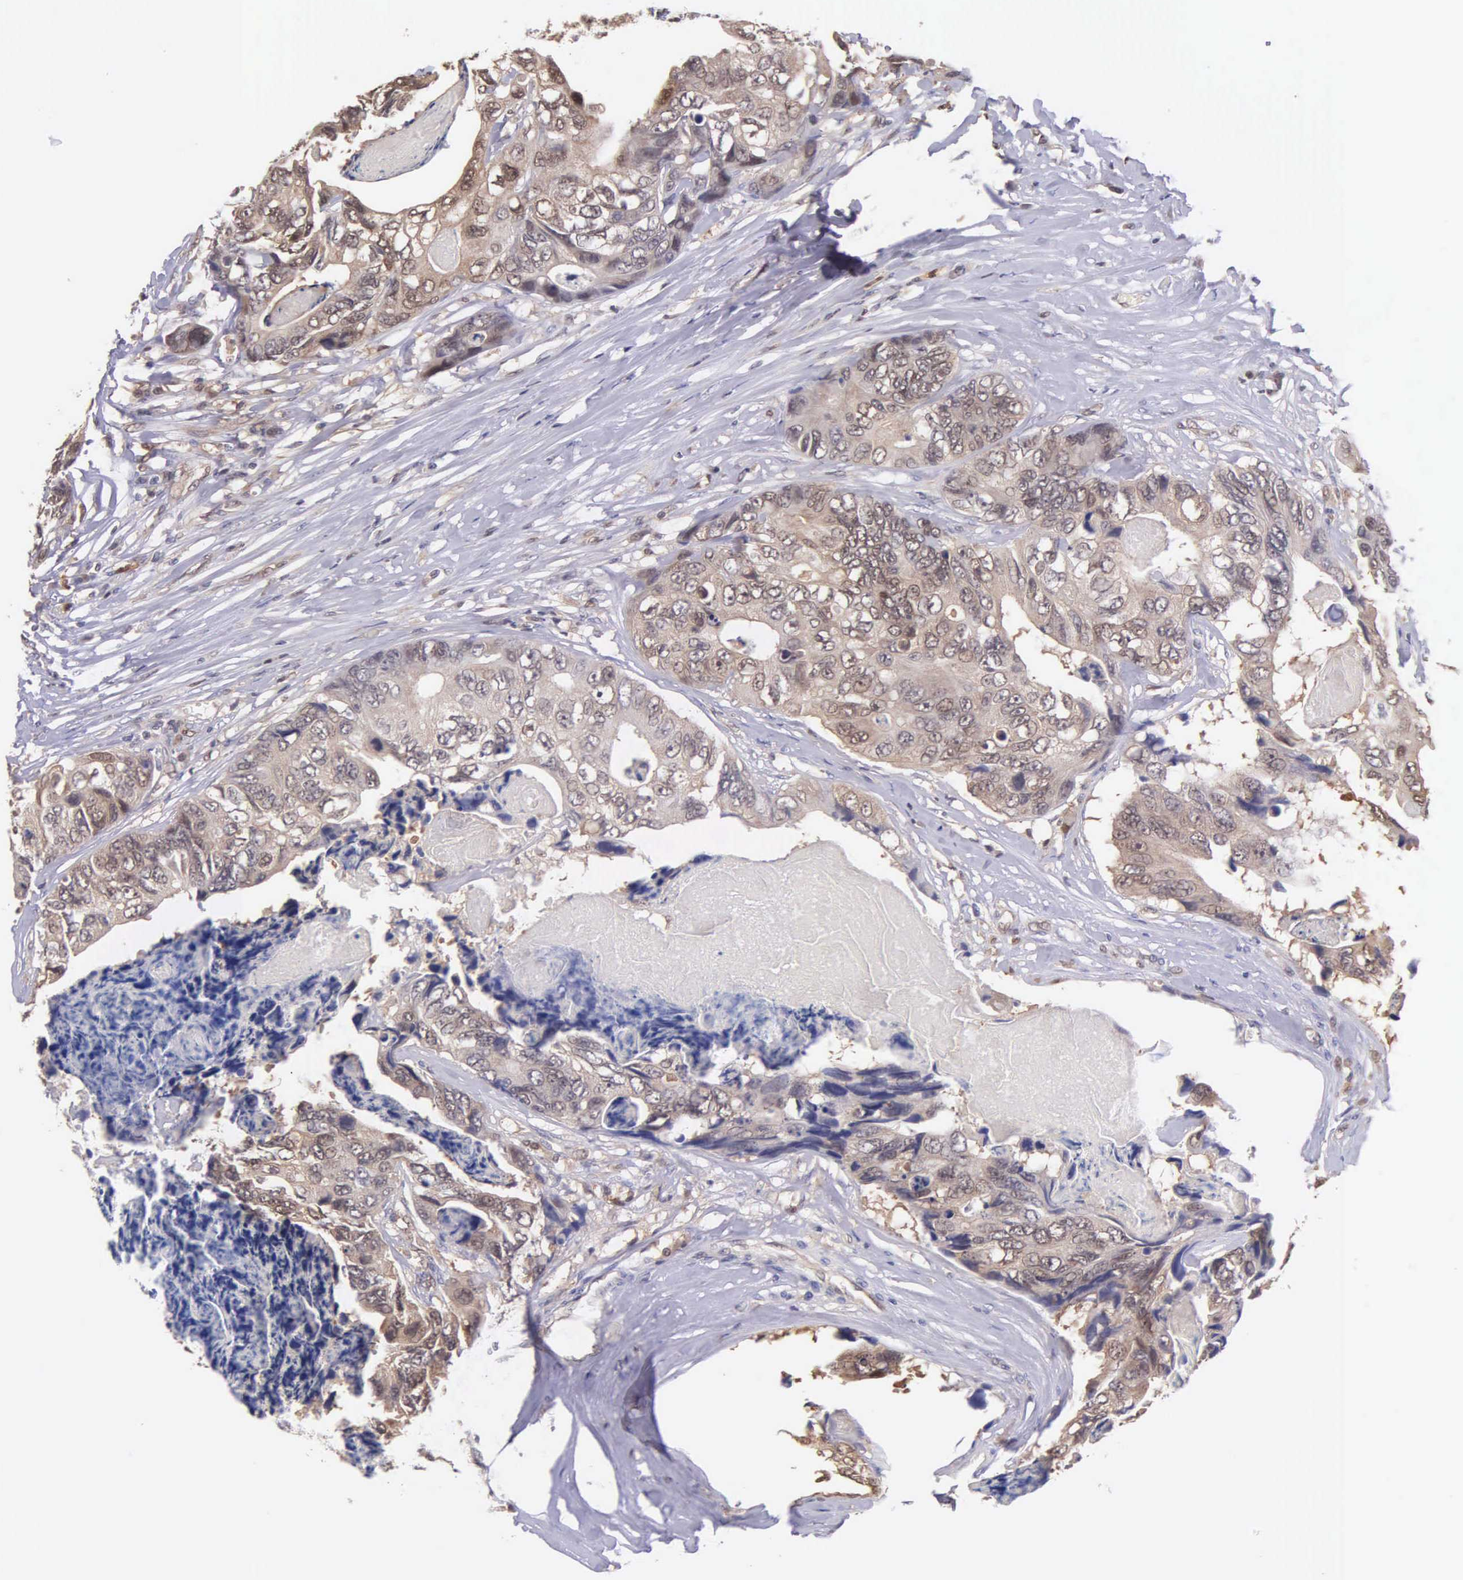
{"staining": {"intensity": "moderate", "quantity": ">75%", "location": "cytoplasmic/membranous"}, "tissue": "colorectal cancer", "cell_type": "Tumor cells", "image_type": "cancer", "snomed": [{"axis": "morphology", "description": "Adenocarcinoma, NOS"}, {"axis": "topography", "description": "Colon"}], "caption": "Protein expression analysis of colorectal cancer exhibits moderate cytoplasmic/membranous expression in about >75% of tumor cells.", "gene": "BID", "patient": {"sex": "female", "age": 86}}